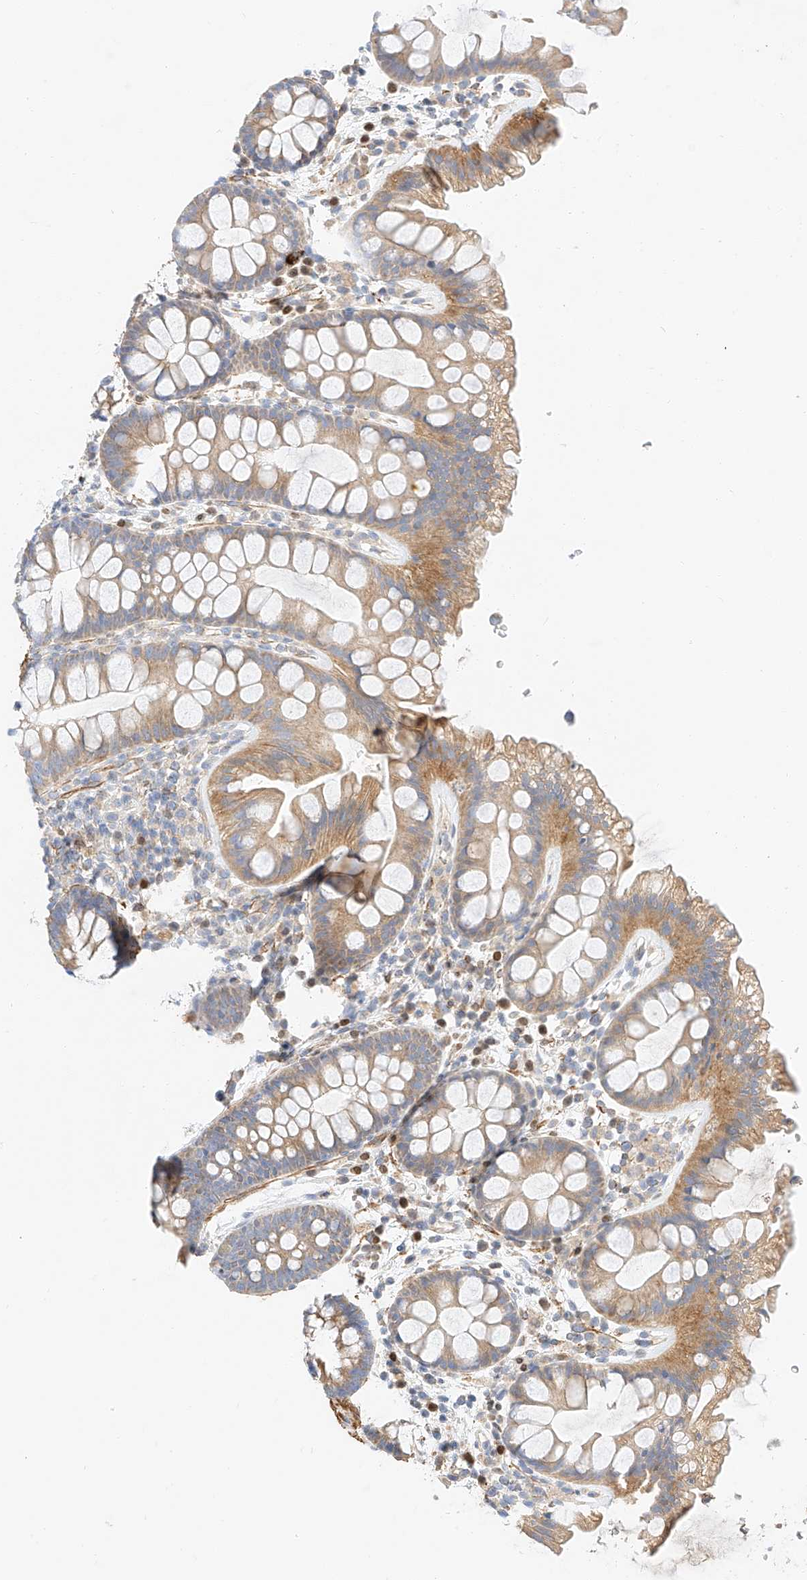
{"staining": {"intensity": "weak", "quantity": ">75%", "location": "cytoplasmic/membranous"}, "tissue": "colon", "cell_type": "Endothelial cells", "image_type": "normal", "snomed": [{"axis": "morphology", "description": "Normal tissue, NOS"}, {"axis": "topography", "description": "Colon"}], "caption": "About >75% of endothelial cells in benign human colon exhibit weak cytoplasmic/membranous protein staining as visualized by brown immunohistochemical staining.", "gene": "C6orf118", "patient": {"sex": "female", "age": 62}}